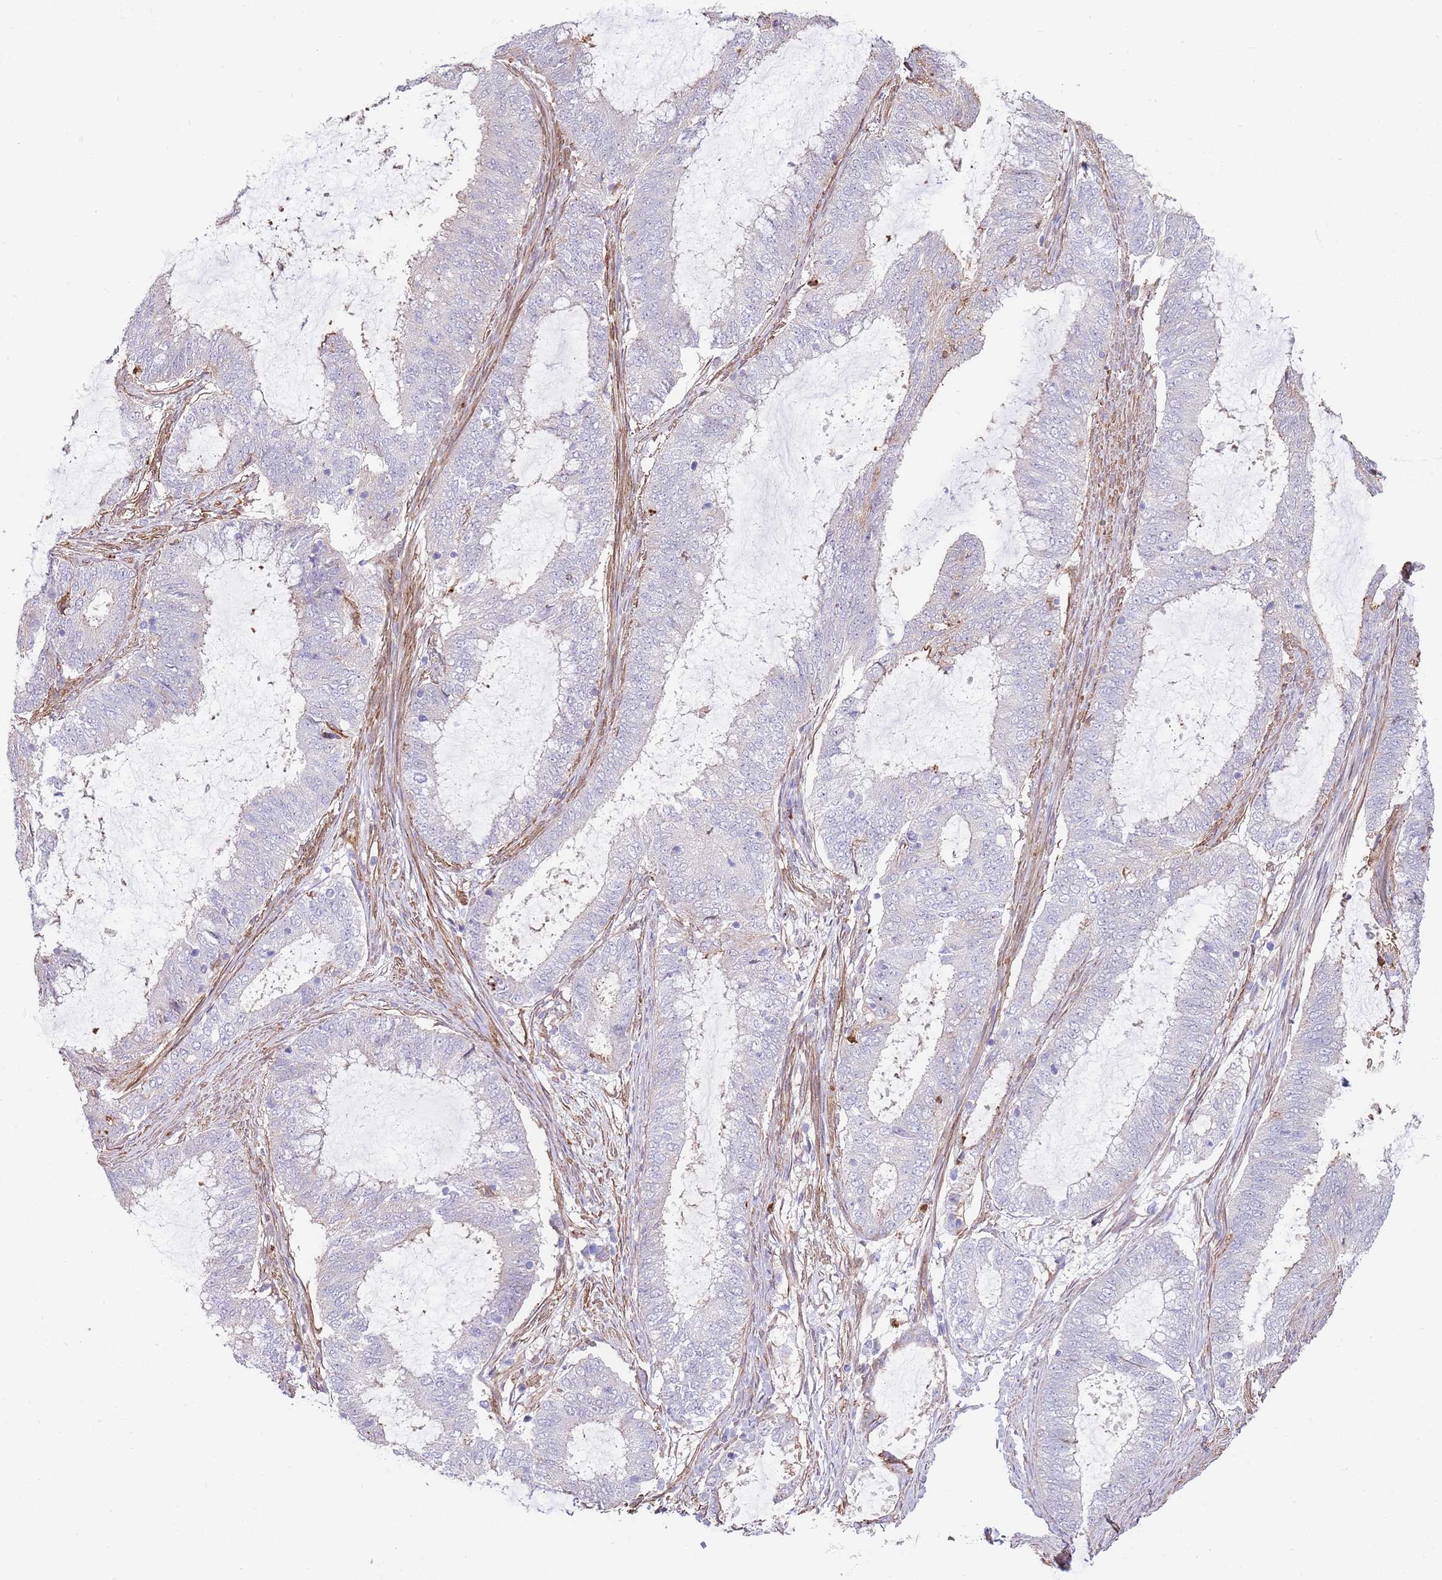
{"staining": {"intensity": "negative", "quantity": "none", "location": "none"}, "tissue": "endometrial cancer", "cell_type": "Tumor cells", "image_type": "cancer", "snomed": [{"axis": "morphology", "description": "Adenocarcinoma, NOS"}, {"axis": "topography", "description": "Endometrium"}], "caption": "Immunohistochemistry photomicrograph of endometrial cancer (adenocarcinoma) stained for a protein (brown), which demonstrates no positivity in tumor cells.", "gene": "BPNT1", "patient": {"sex": "female", "age": 51}}